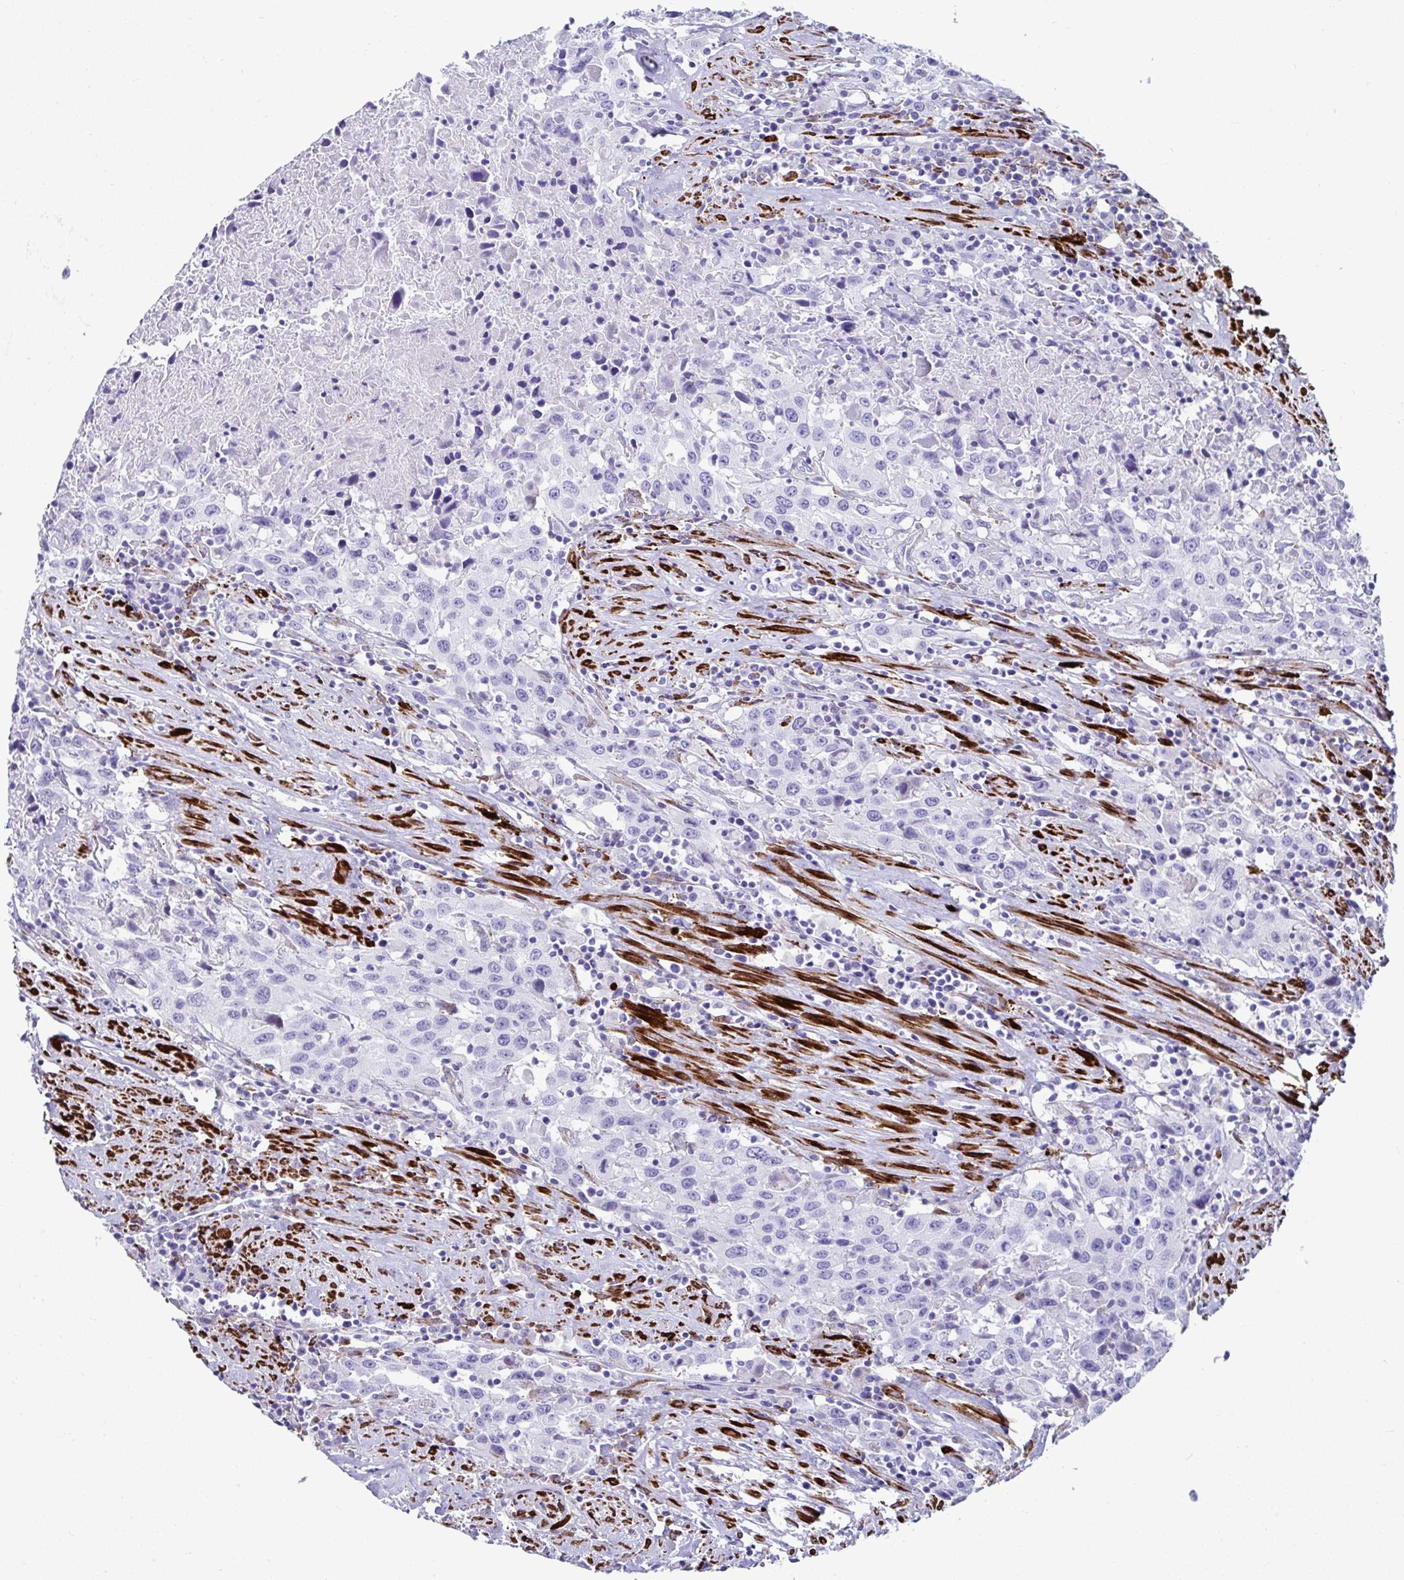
{"staining": {"intensity": "negative", "quantity": "none", "location": "none"}, "tissue": "urothelial cancer", "cell_type": "Tumor cells", "image_type": "cancer", "snomed": [{"axis": "morphology", "description": "Urothelial carcinoma, High grade"}, {"axis": "topography", "description": "Urinary bladder"}], "caption": "There is no significant staining in tumor cells of urothelial cancer.", "gene": "GRXCR2", "patient": {"sex": "male", "age": 61}}